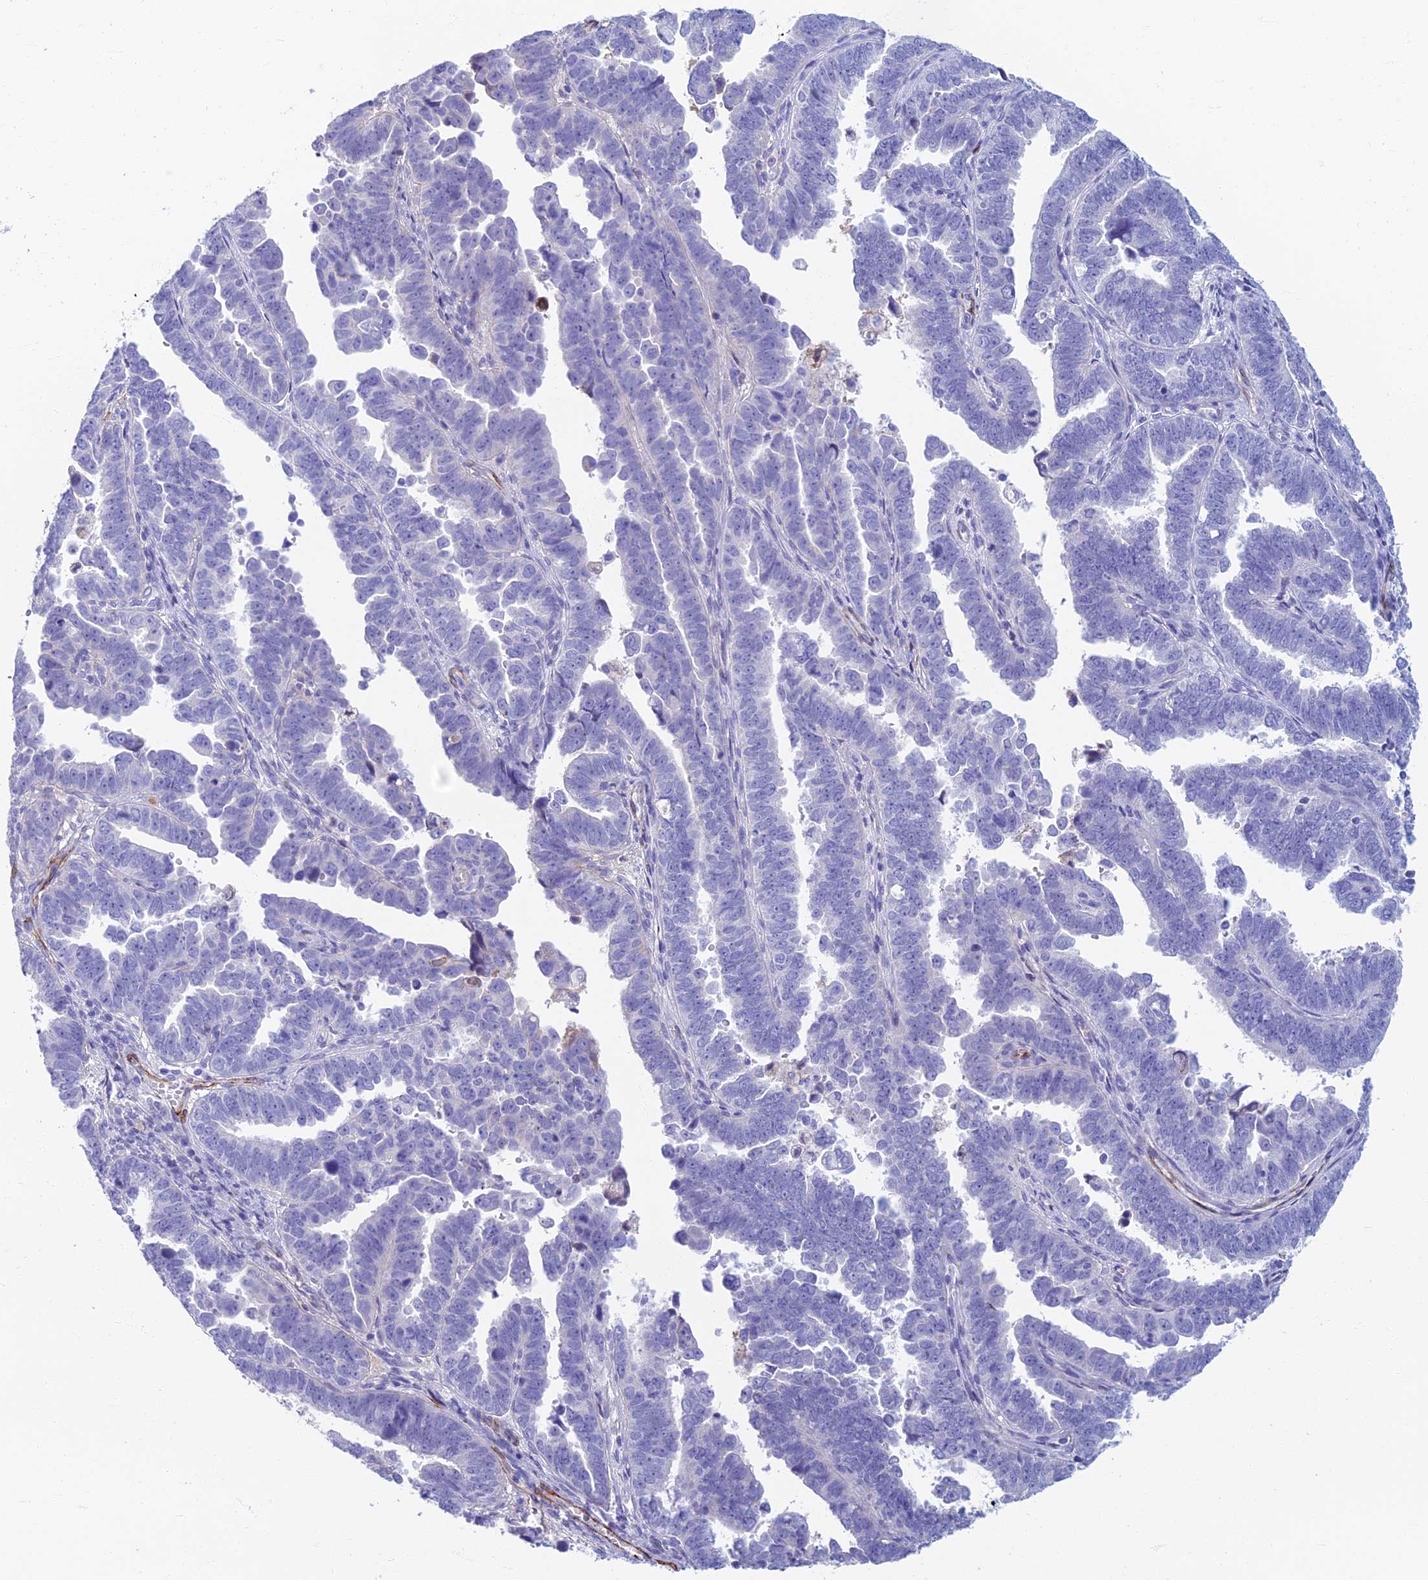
{"staining": {"intensity": "negative", "quantity": "none", "location": "none"}, "tissue": "endometrial cancer", "cell_type": "Tumor cells", "image_type": "cancer", "snomed": [{"axis": "morphology", "description": "Adenocarcinoma, NOS"}, {"axis": "topography", "description": "Endometrium"}], "caption": "Immunohistochemical staining of human adenocarcinoma (endometrial) reveals no significant expression in tumor cells.", "gene": "ETFRF1", "patient": {"sex": "female", "age": 75}}